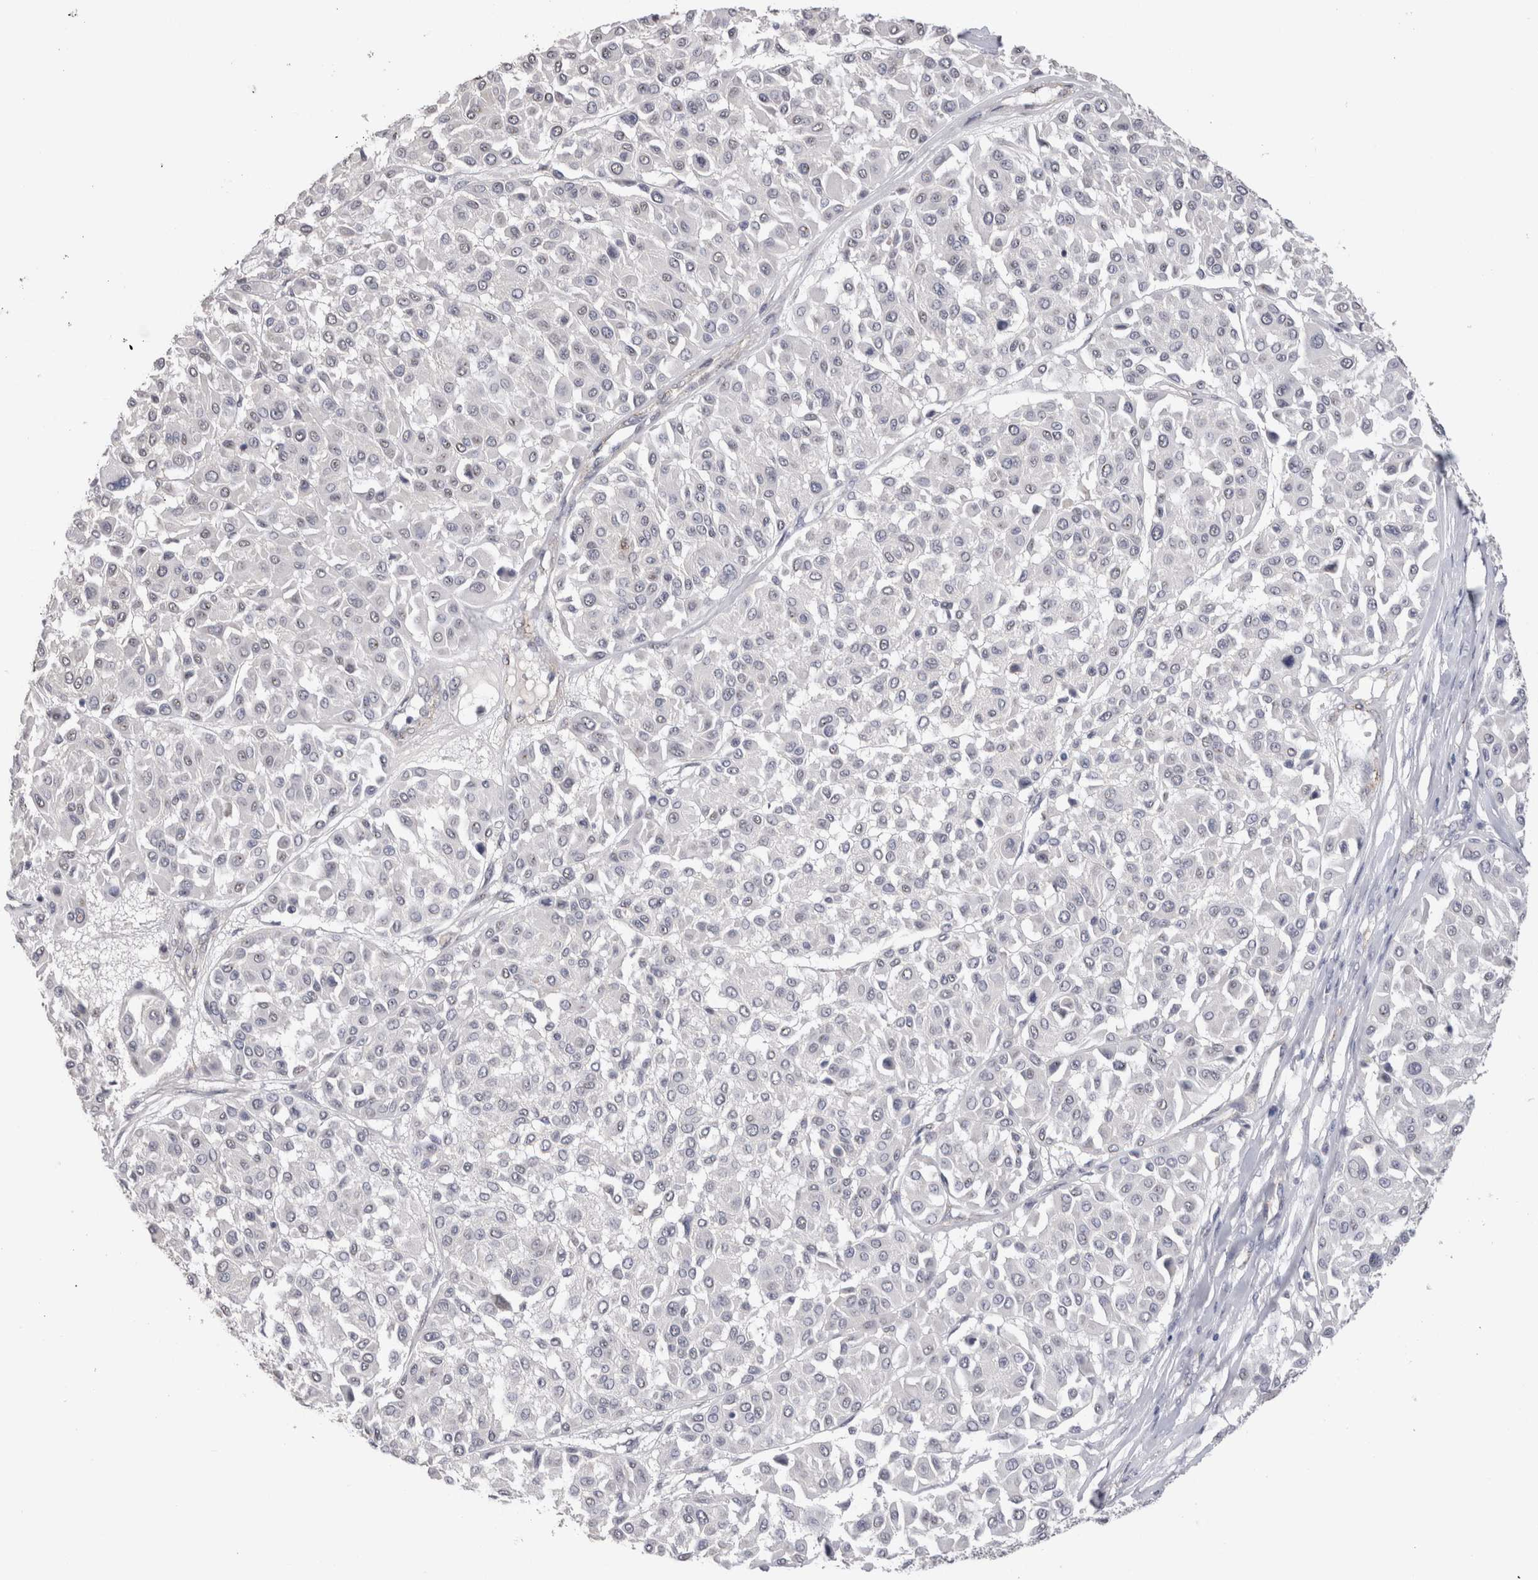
{"staining": {"intensity": "negative", "quantity": "none", "location": "none"}, "tissue": "melanoma", "cell_type": "Tumor cells", "image_type": "cancer", "snomed": [{"axis": "morphology", "description": "Malignant melanoma, Metastatic site"}, {"axis": "topography", "description": "Soft tissue"}], "caption": "DAB immunohistochemical staining of human malignant melanoma (metastatic site) displays no significant expression in tumor cells. The staining was performed using DAB to visualize the protein expression in brown, while the nuclei were stained in blue with hematoxylin (Magnification: 20x).", "gene": "CDH6", "patient": {"sex": "male", "age": 41}}